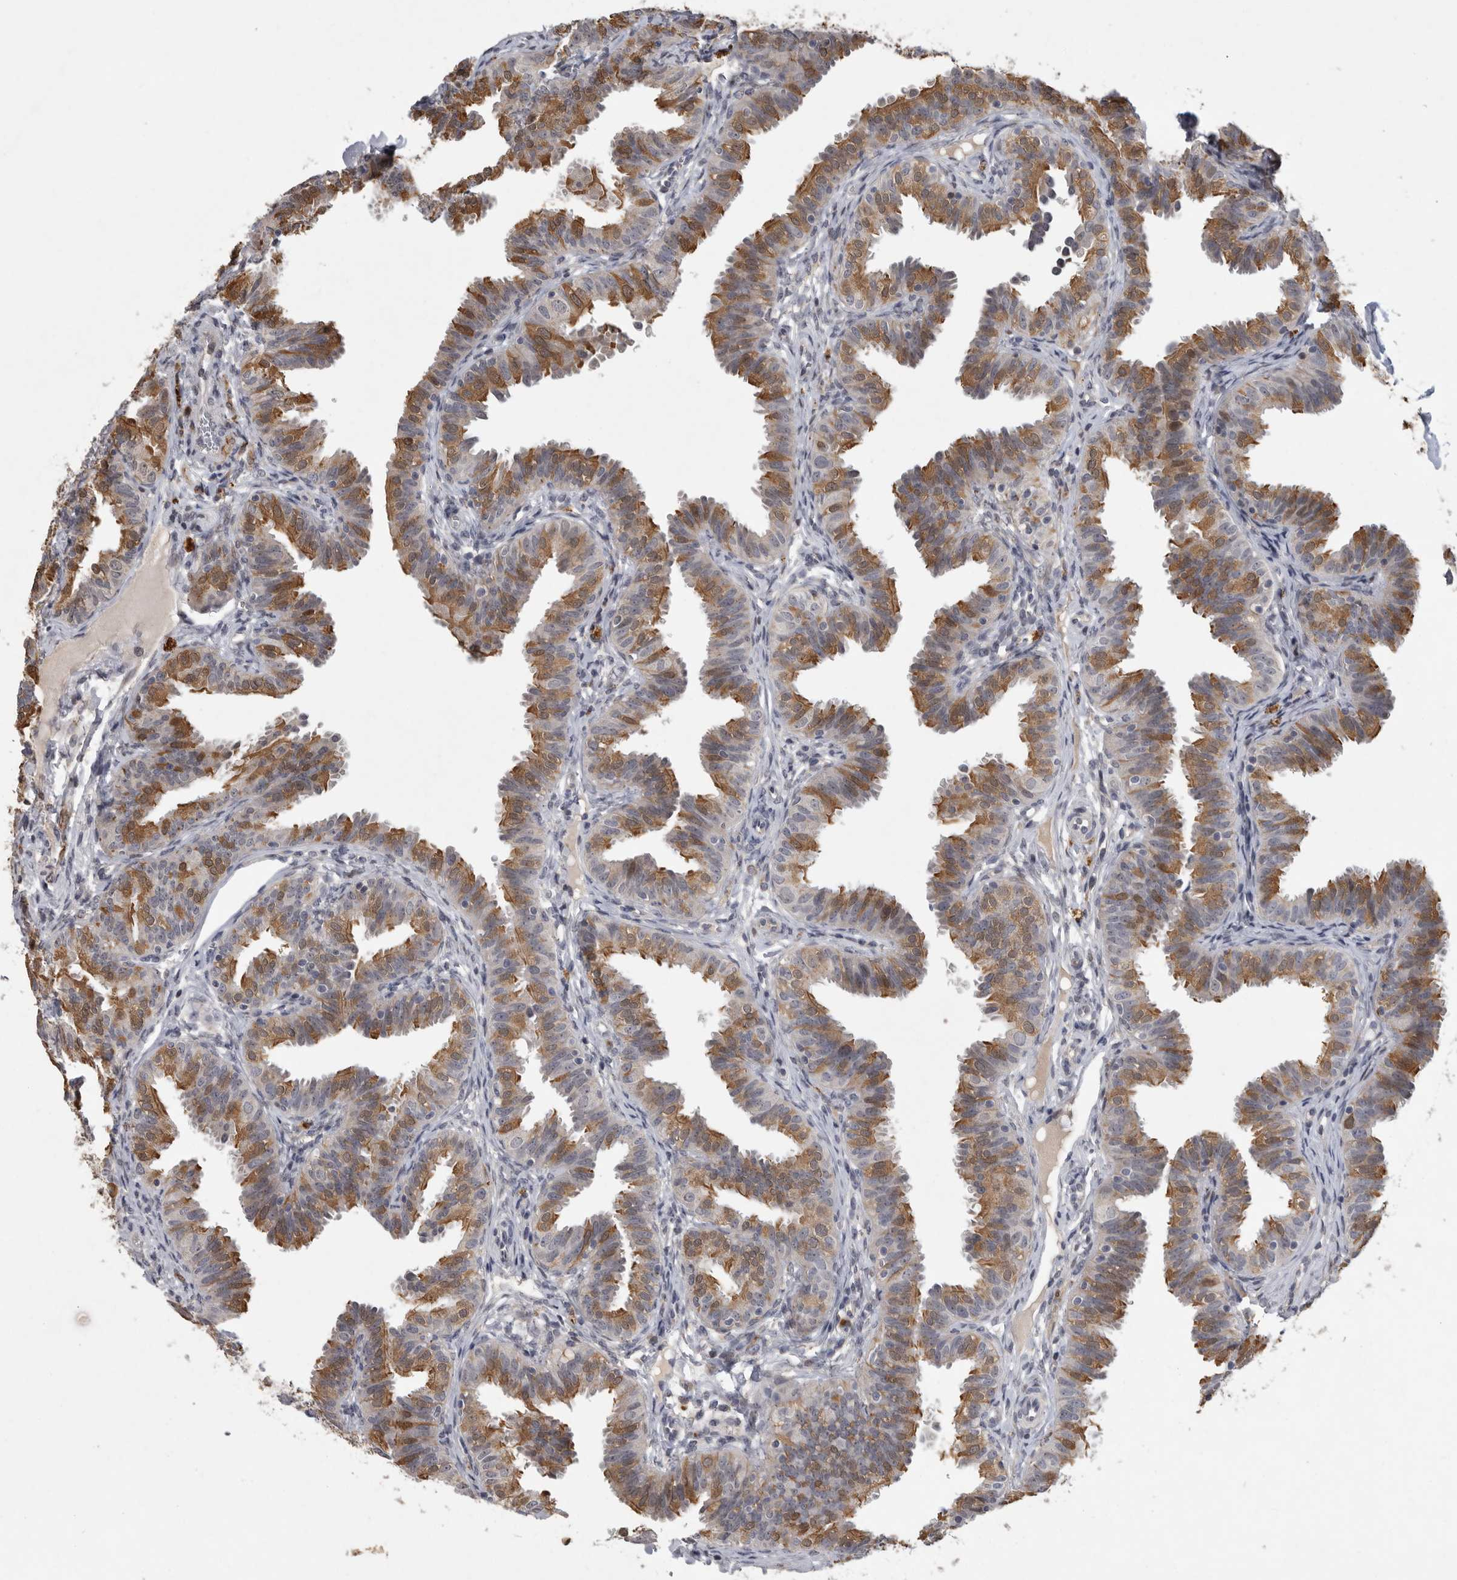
{"staining": {"intensity": "moderate", "quantity": ">75%", "location": "cytoplasmic/membranous"}, "tissue": "fallopian tube", "cell_type": "Glandular cells", "image_type": "normal", "snomed": [{"axis": "morphology", "description": "Normal tissue, NOS"}, {"axis": "topography", "description": "Fallopian tube"}], "caption": "Unremarkable fallopian tube shows moderate cytoplasmic/membranous staining in approximately >75% of glandular cells, visualized by immunohistochemistry. The protein is shown in brown color, while the nuclei are stained blue.", "gene": "MAN2A1", "patient": {"sex": "female", "age": 35}}